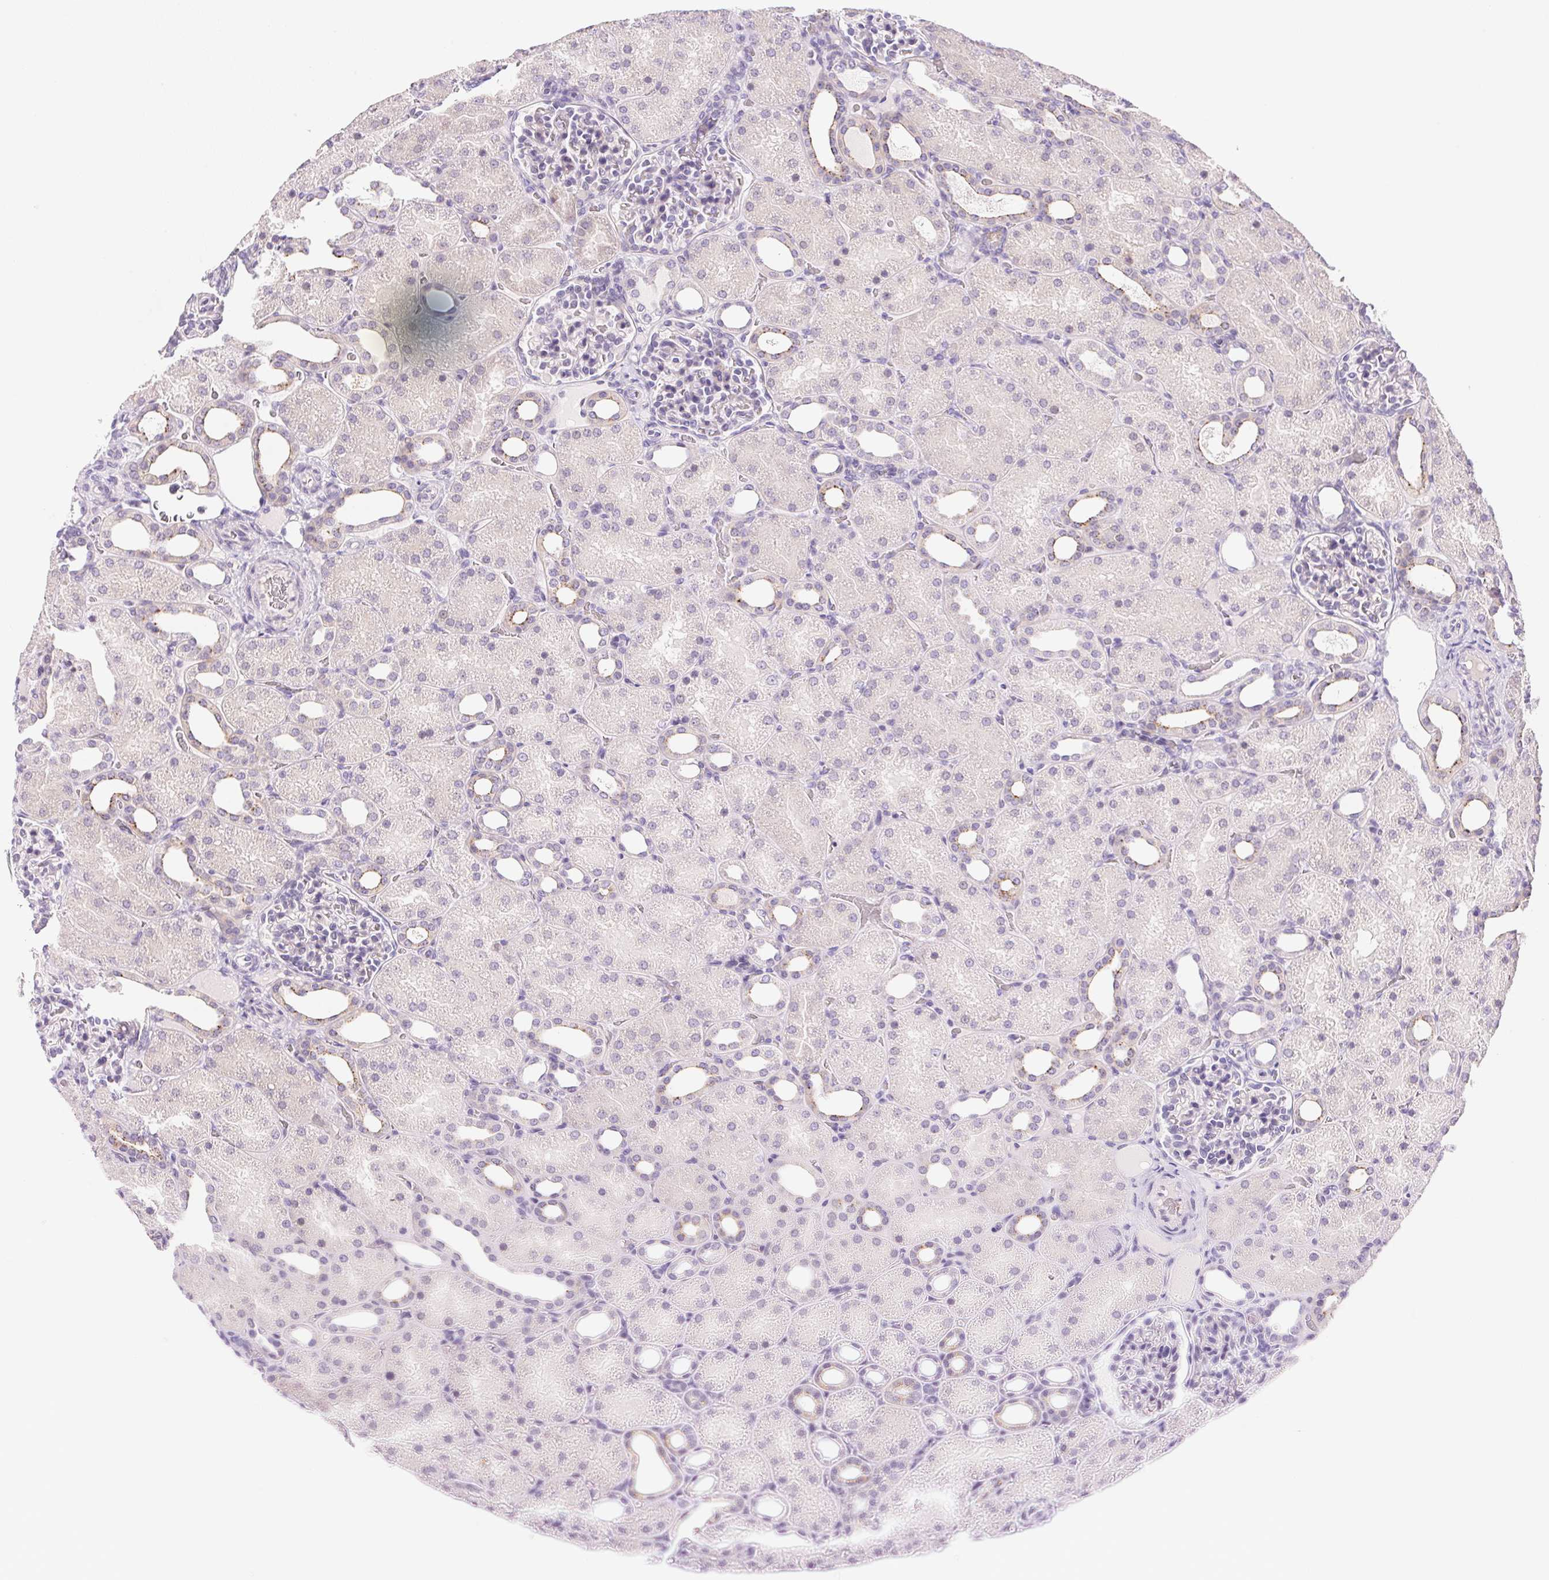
{"staining": {"intensity": "negative", "quantity": "none", "location": "none"}, "tissue": "kidney", "cell_type": "Cells in glomeruli", "image_type": "normal", "snomed": [{"axis": "morphology", "description": "Normal tissue, NOS"}, {"axis": "topography", "description": "Kidney"}], "caption": "Immunohistochemistry (IHC) of unremarkable human kidney demonstrates no staining in cells in glomeruli.", "gene": "TEKT1", "patient": {"sex": "male", "age": 2}}